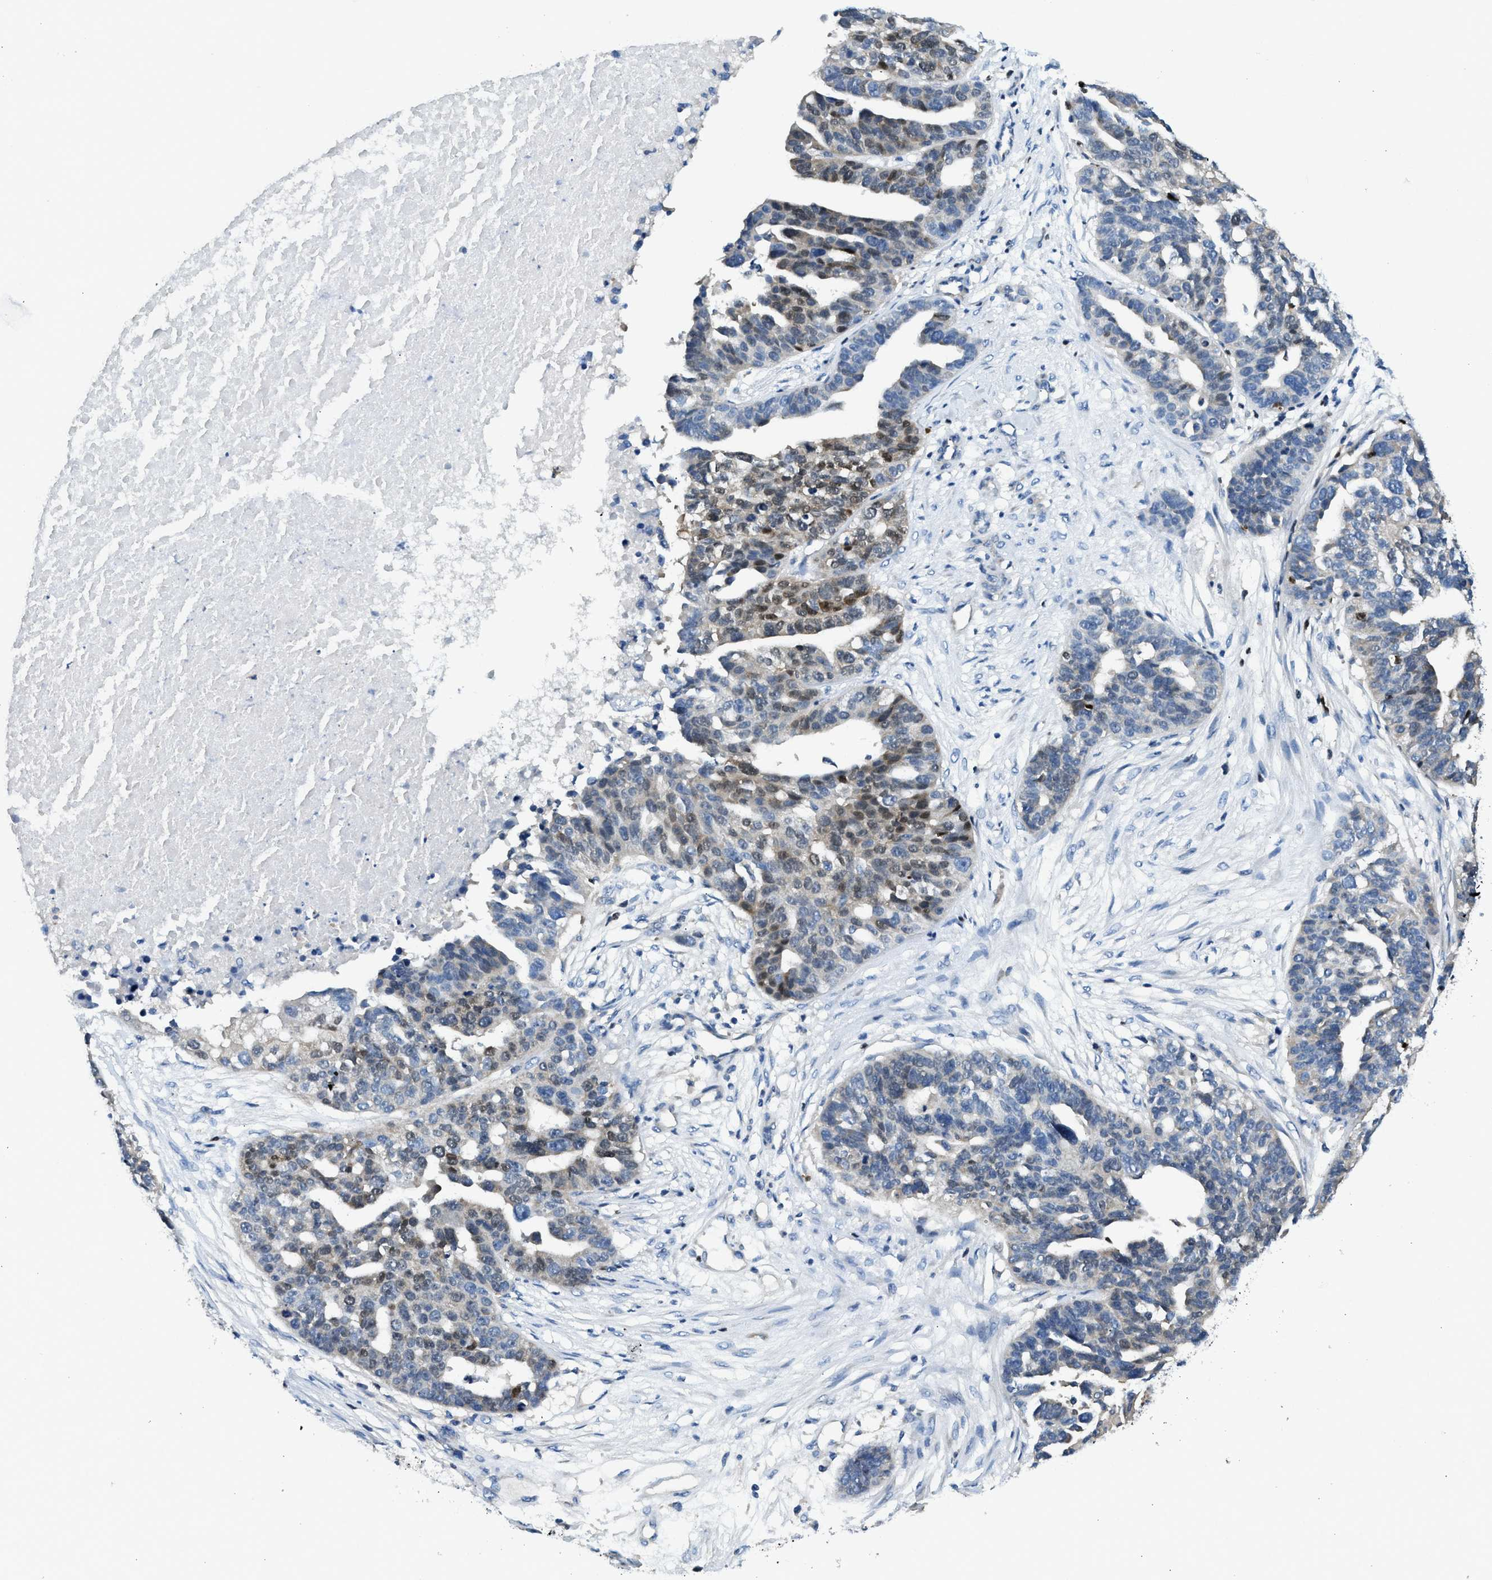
{"staining": {"intensity": "weak", "quantity": "<25%", "location": "cytoplasmic/membranous"}, "tissue": "ovarian cancer", "cell_type": "Tumor cells", "image_type": "cancer", "snomed": [{"axis": "morphology", "description": "Cystadenocarcinoma, serous, NOS"}, {"axis": "topography", "description": "Ovary"}], "caption": "Histopathology image shows no significant protein positivity in tumor cells of ovarian cancer (serous cystadenocarcinoma). (Brightfield microscopy of DAB (3,3'-diaminobenzidine) IHC at high magnification).", "gene": "TOX", "patient": {"sex": "female", "age": 59}}